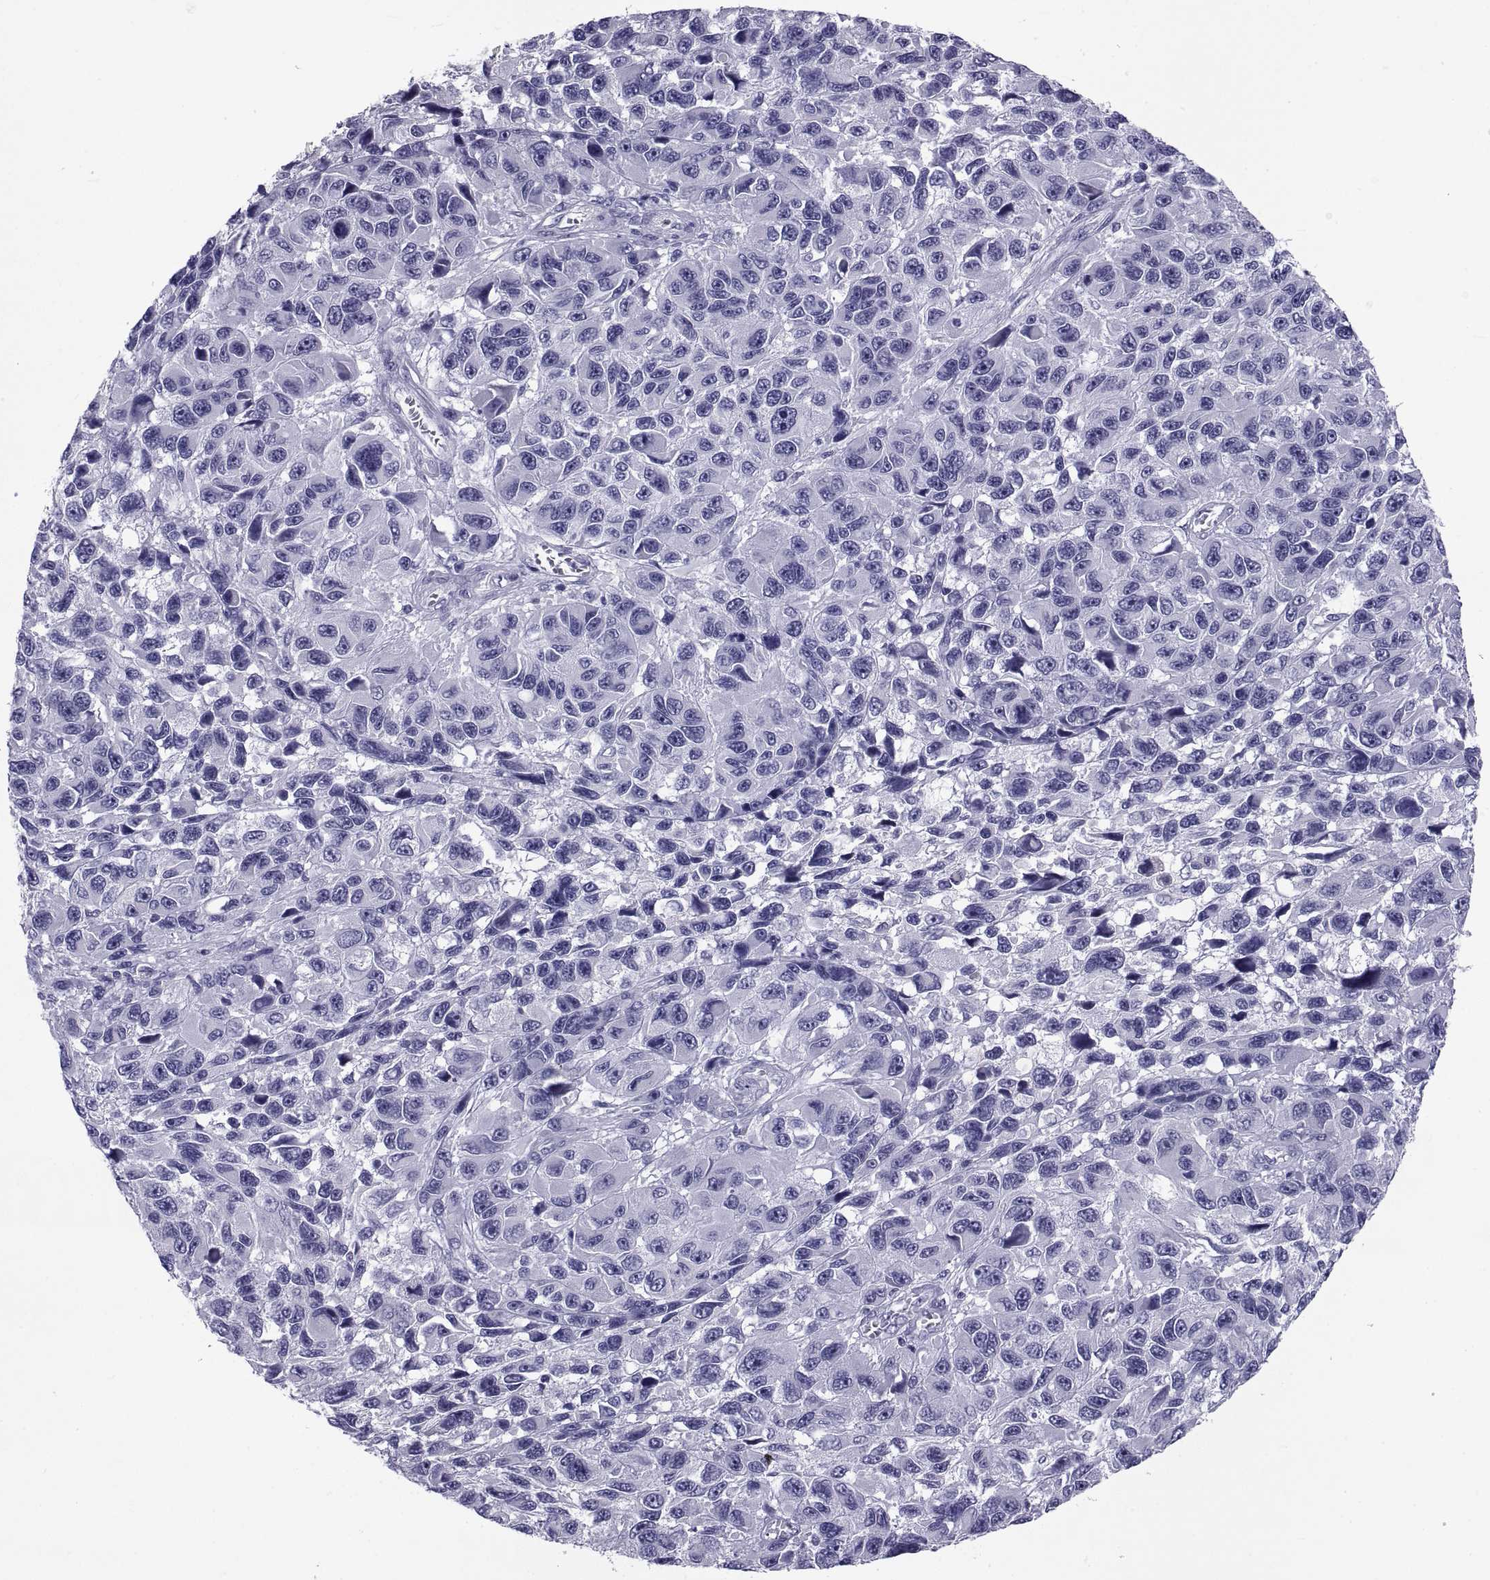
{"staining": {"intensity": "negative", "quantity": "none", "location": "none"}, "tissue": "melanoma", "cell_type": "Tumor cells", "image_type": "cancer", "snomed": [{"axis": "morphology", "description": "Malignant melanoma, NOS"}, {"axis": "topography", "description": "Skin"}], "caption": "Human malignant melanoma stained for a protein using IHC demonstrates no positivity in tumor cells.", "gene": "NPTX2", "patient": {"sex": "male", "age": 53}}